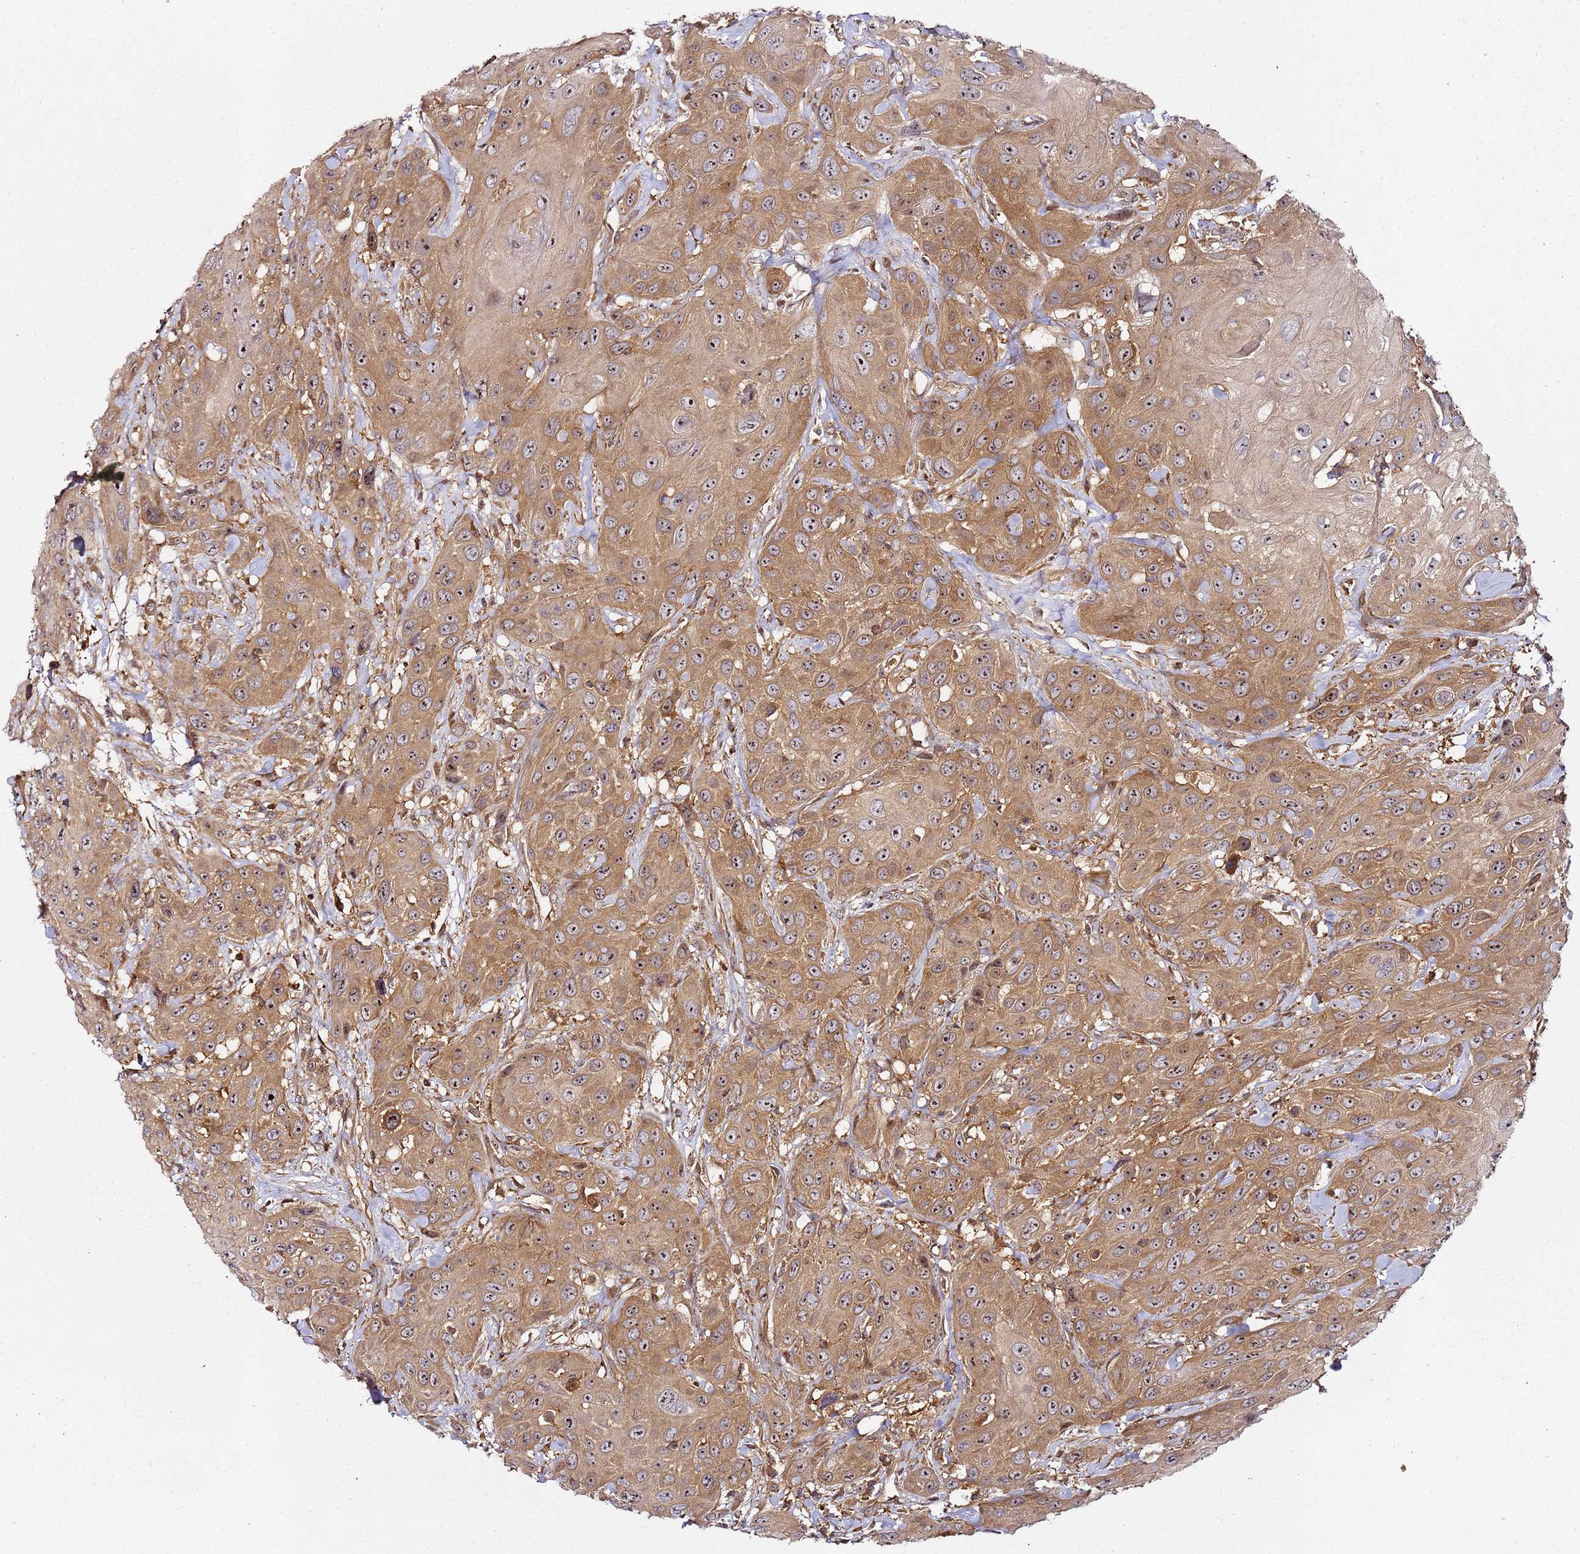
{"staining": {"intensity": "moderate", "quantity": ">75%", "location": "cytoplasmic/membranous,nuclear"}, "tissue": "head and neck cancer", "cell_type": "Tumor cells", "image_type": "cancer", "snomed": [{"axis": "morphology", "description": "Squamous cell carcinoma, NOS"}, {"axis": "topography", "description": "Head-Neck"}], "caption": "Human squamous cell carcinoma (head and neck) stained for a protein (brown) displays moderate cytoplasmic/membranous and nuclear positive staining in about >75% of tumor cells.", "gene": "PRMT7", "patient": {"sex": "male", "age": 81}}